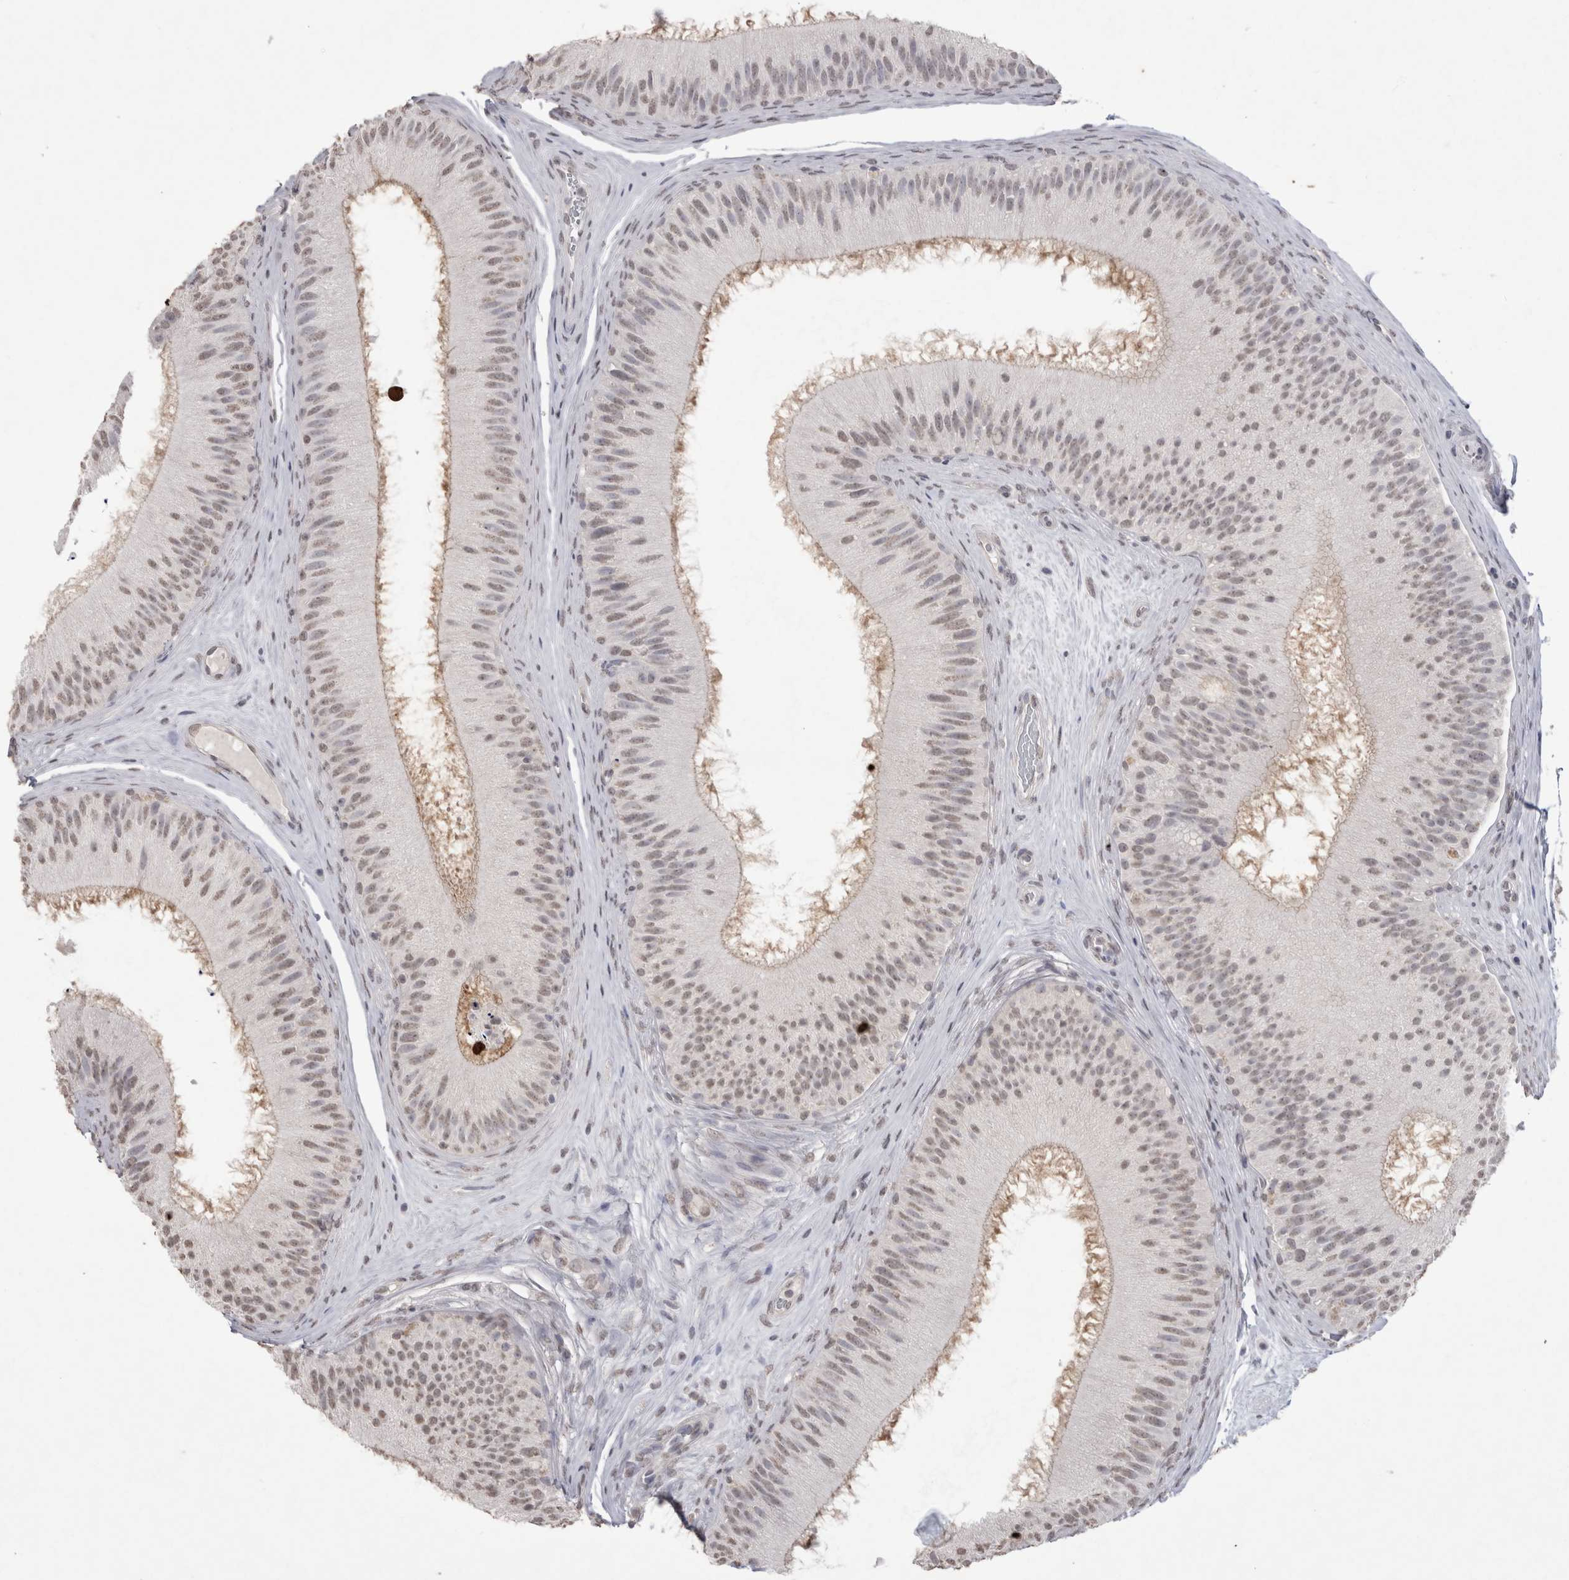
{"staining": {"intensity": "weak", "quantity": "25%-75%", "location": "cytoplasmic/membranous,nuclear"}, "tissue": "epididymis", "cell_type": "Glandular cells", "image_type": "normal", "snomed": [{"axis": "morphology", "description": "Normal tissue, NOS"}, {"axis": "topography", "description": "Epididymis"}], "caption": "Epididymis stained for a protein displays weak cytoplasmic/membranous,nuclear positivity in glandular cells. The staining is performed using DAB brown chromogen to label protein expression. The nuclei are counter-stained blue using hematoxylin.", "gene": "DDX4", "patient": {"sex": "male", "age": 45}}